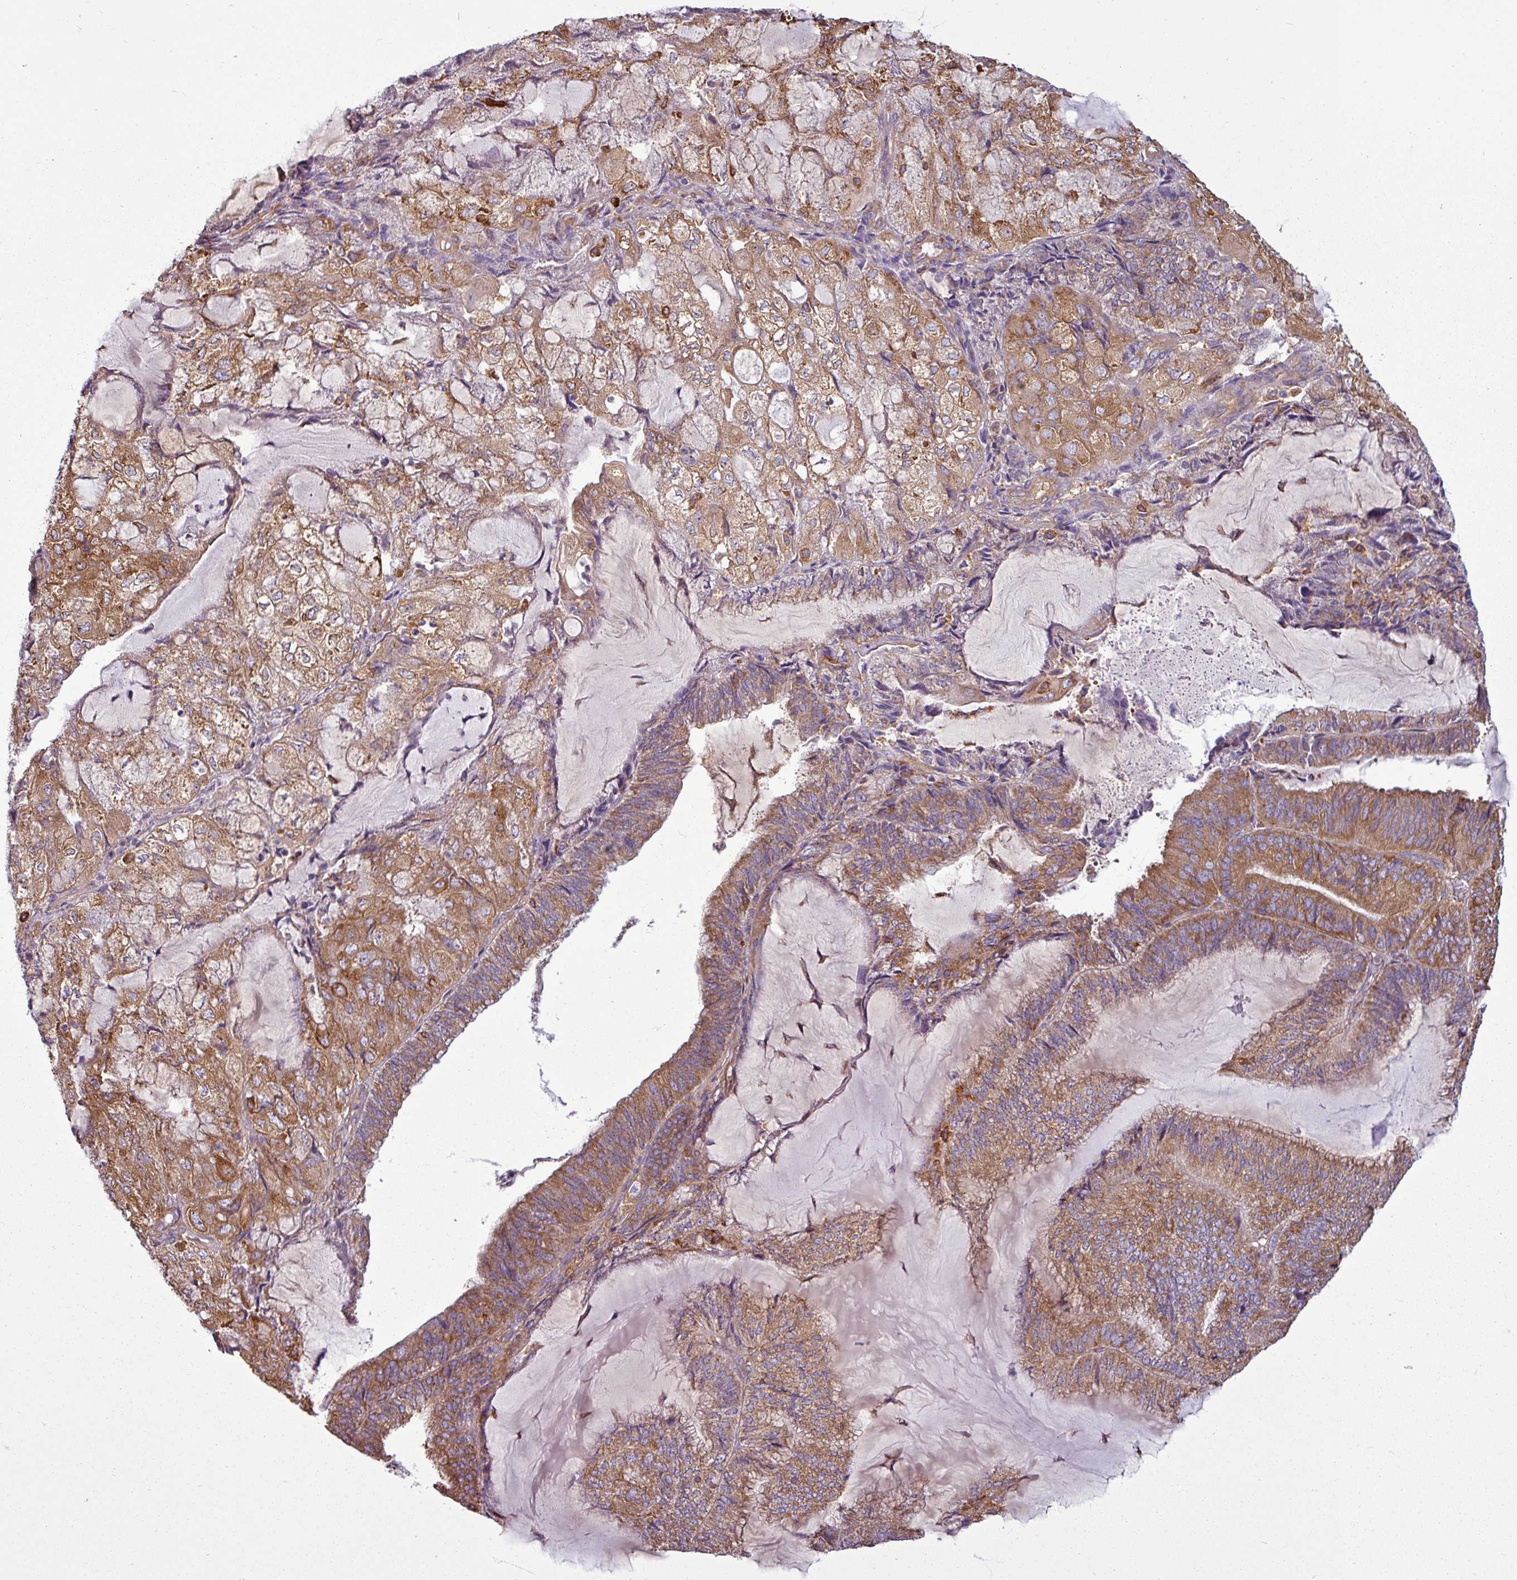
{"staining": {"intensity": "moderate", "quantity": ">75%", "location": "cytoplasmic/membranous"}, "tissue": "endometrial cancer", "cell_type": "Tumor cells", "image_type": "cancer", "snomed": [{"axis": "morphology", "description": "Adenocarcinoma, NOS"}, {"axis": "topography", "description": "Endometrium"}], "caption": "IHC of endometrial cancer exhibits medium levels of moderate cytoplasmic/membranous expression in about >75% of tumor cells. (brown staining indicates protein expression, while blue staining denotes nuclei).", "gene": "PACSIN2", "patient": {"sex": "female", "age": 81}}